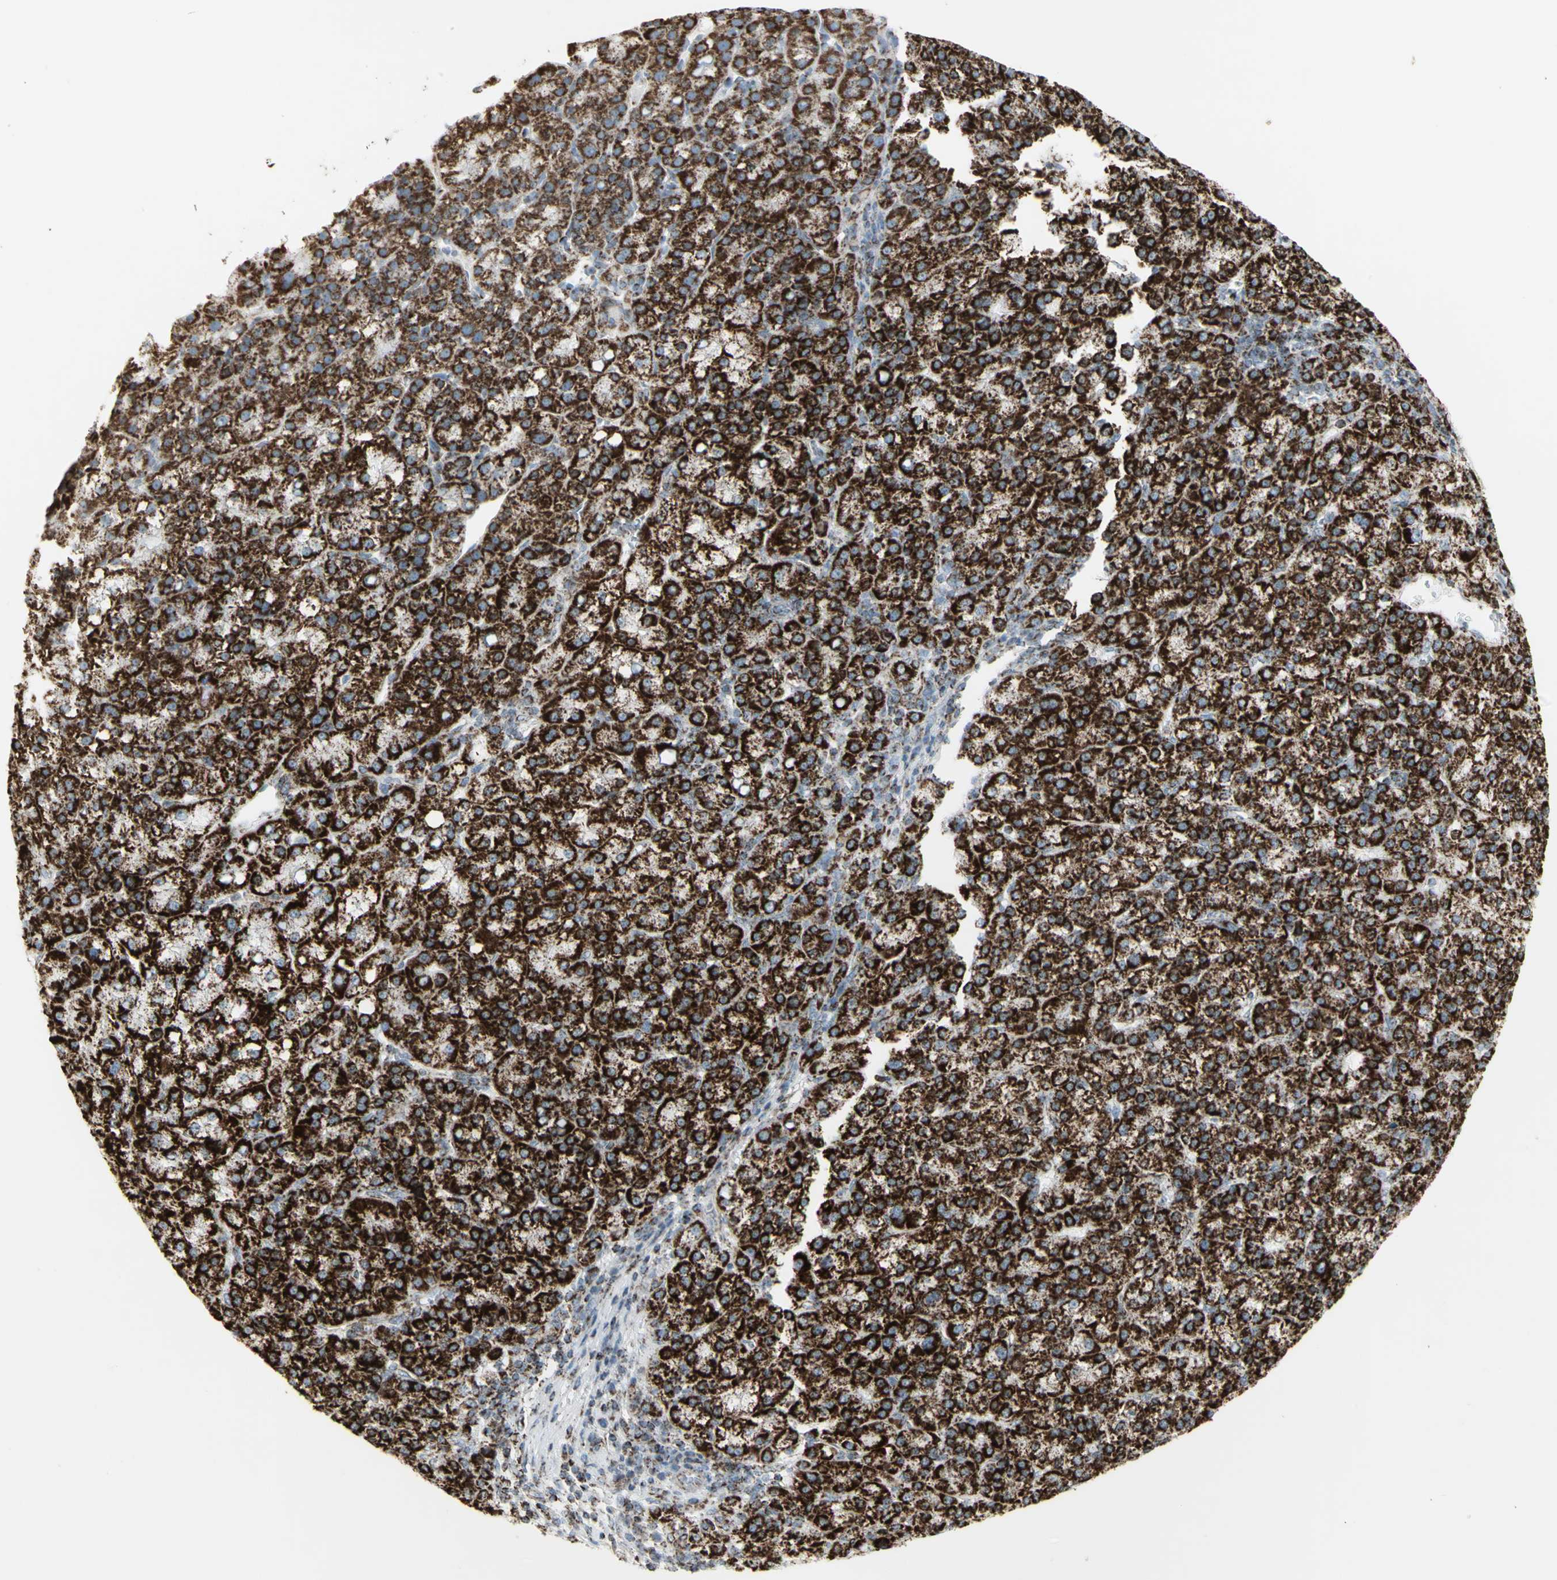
{"staining": {"intensity": "strong", "quantity": ">75%", "location": "cytoplasmic/membranous"}, "tissue": "liver cancer", "cell_type": "Tumor cells", "image_type": "cancer", "snomed": [{"axis": "morphology", "description": "Carcinoma, Hepatocellular, NOS"}, {"axis": "topography", "description": "Liver"}], "caption": "Immunohistochemical staining of liver cancer (hepatocellular carcinoma) shows high levels of strong cytoplasmic/membranous protein positivity in about >75% of tumor cells.", "gene": "PLGRKT", "patient": {"sex": "female", "age": 58}}